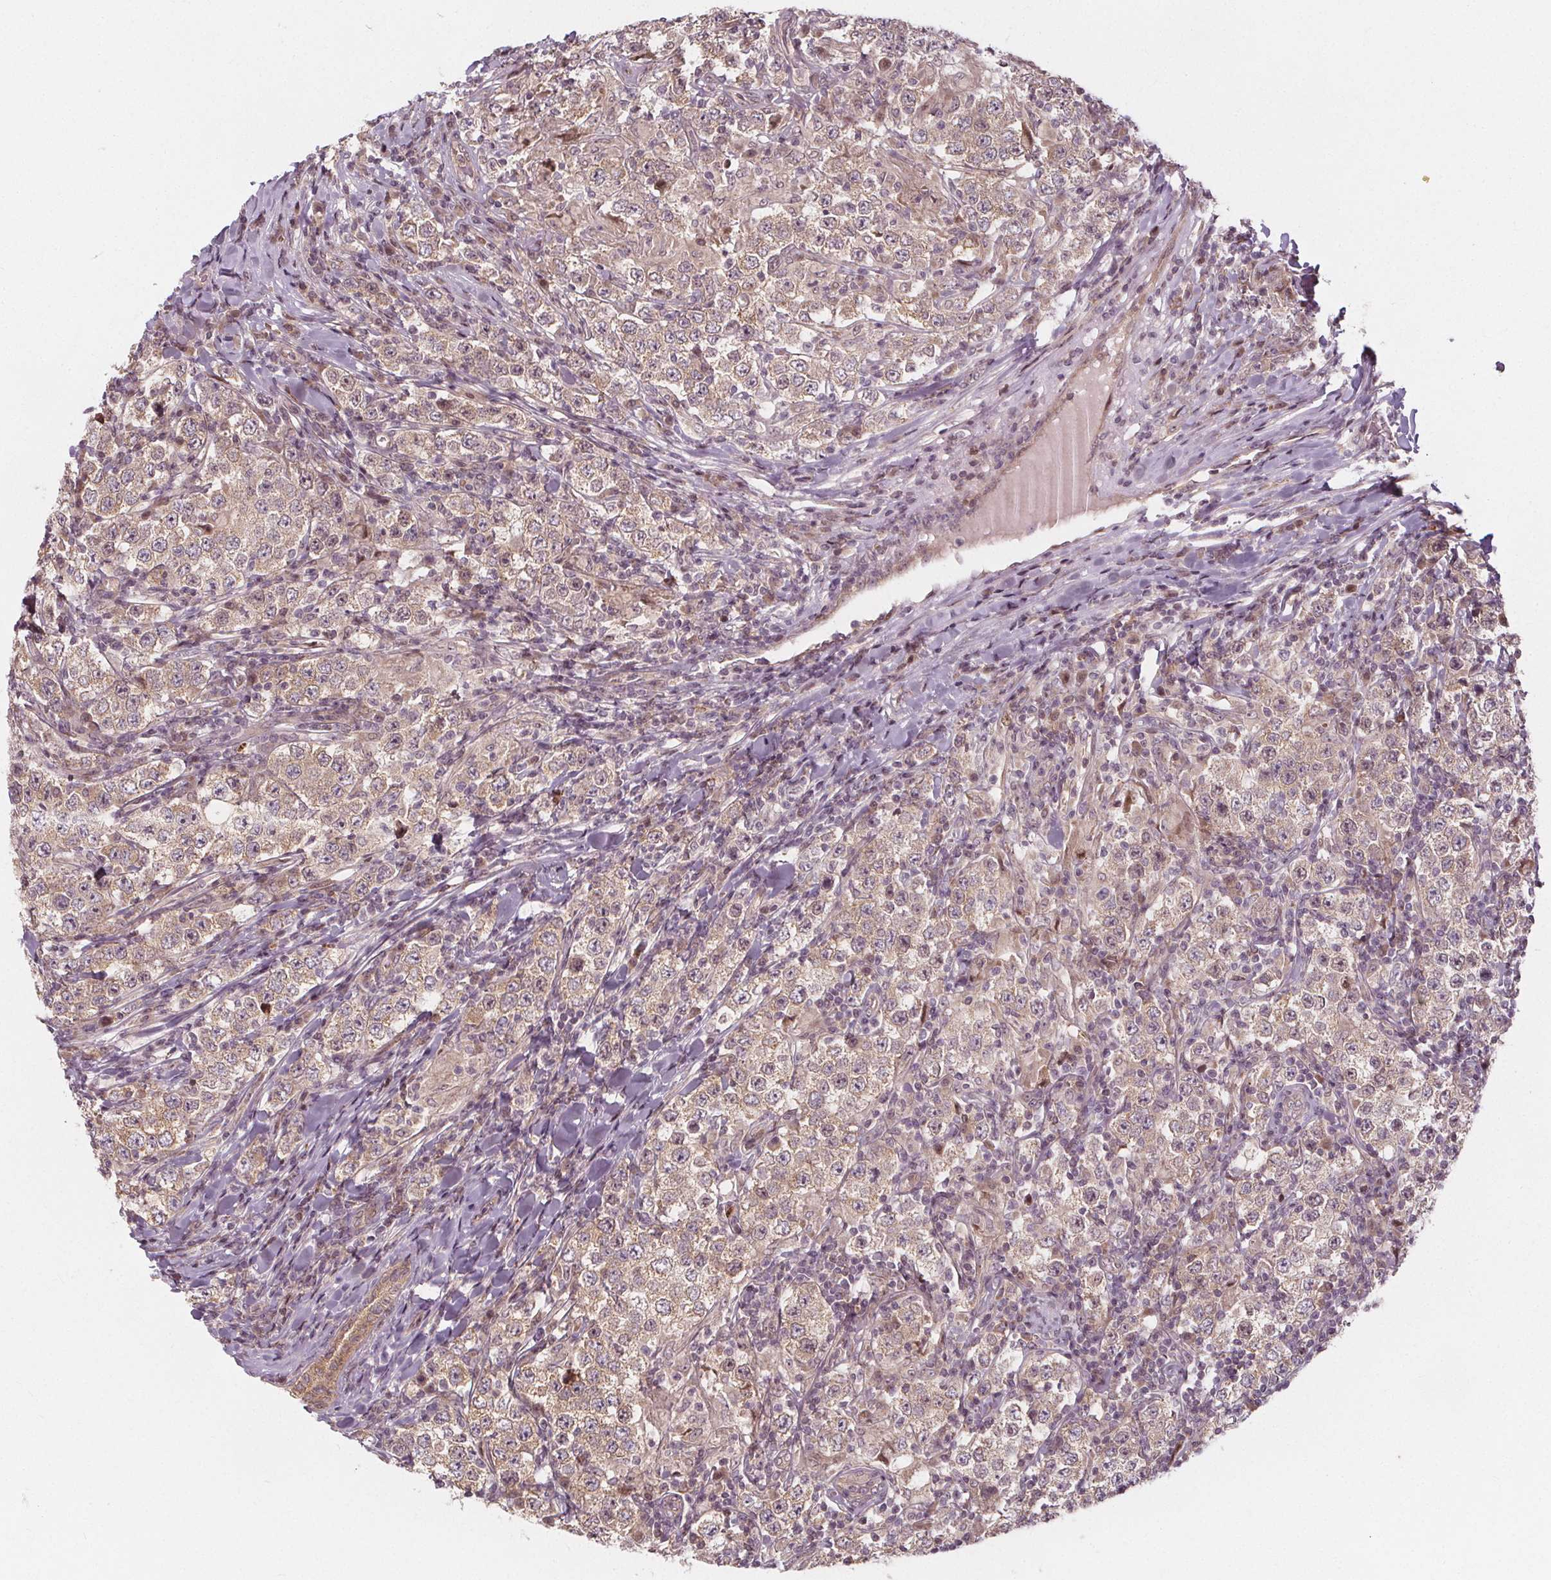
{"staining": {"intensity": "weak", "quantity": ">75%", "location": "cytoplasmic/membranous"}, "tissue": "testis cancer", "cell_type": "Tumor cells", "image_type": "cancer", "snomed": [{"axis": "morphology", "description": "Seminoma, NOS"}, {"axis": "morphology", "description": "Carcinoma, Embryonal, NOS"}, {"axis": "topography", "description": "Testis"}], "caption": "This is an image of immunohistochemistry staining of testis embryonal carcinoma, which shows weak staining in the cytoplasmic/membranous of tumor cells.", "gene": "AKT1S1", "patient": {"sex": "male", "age": 41}}